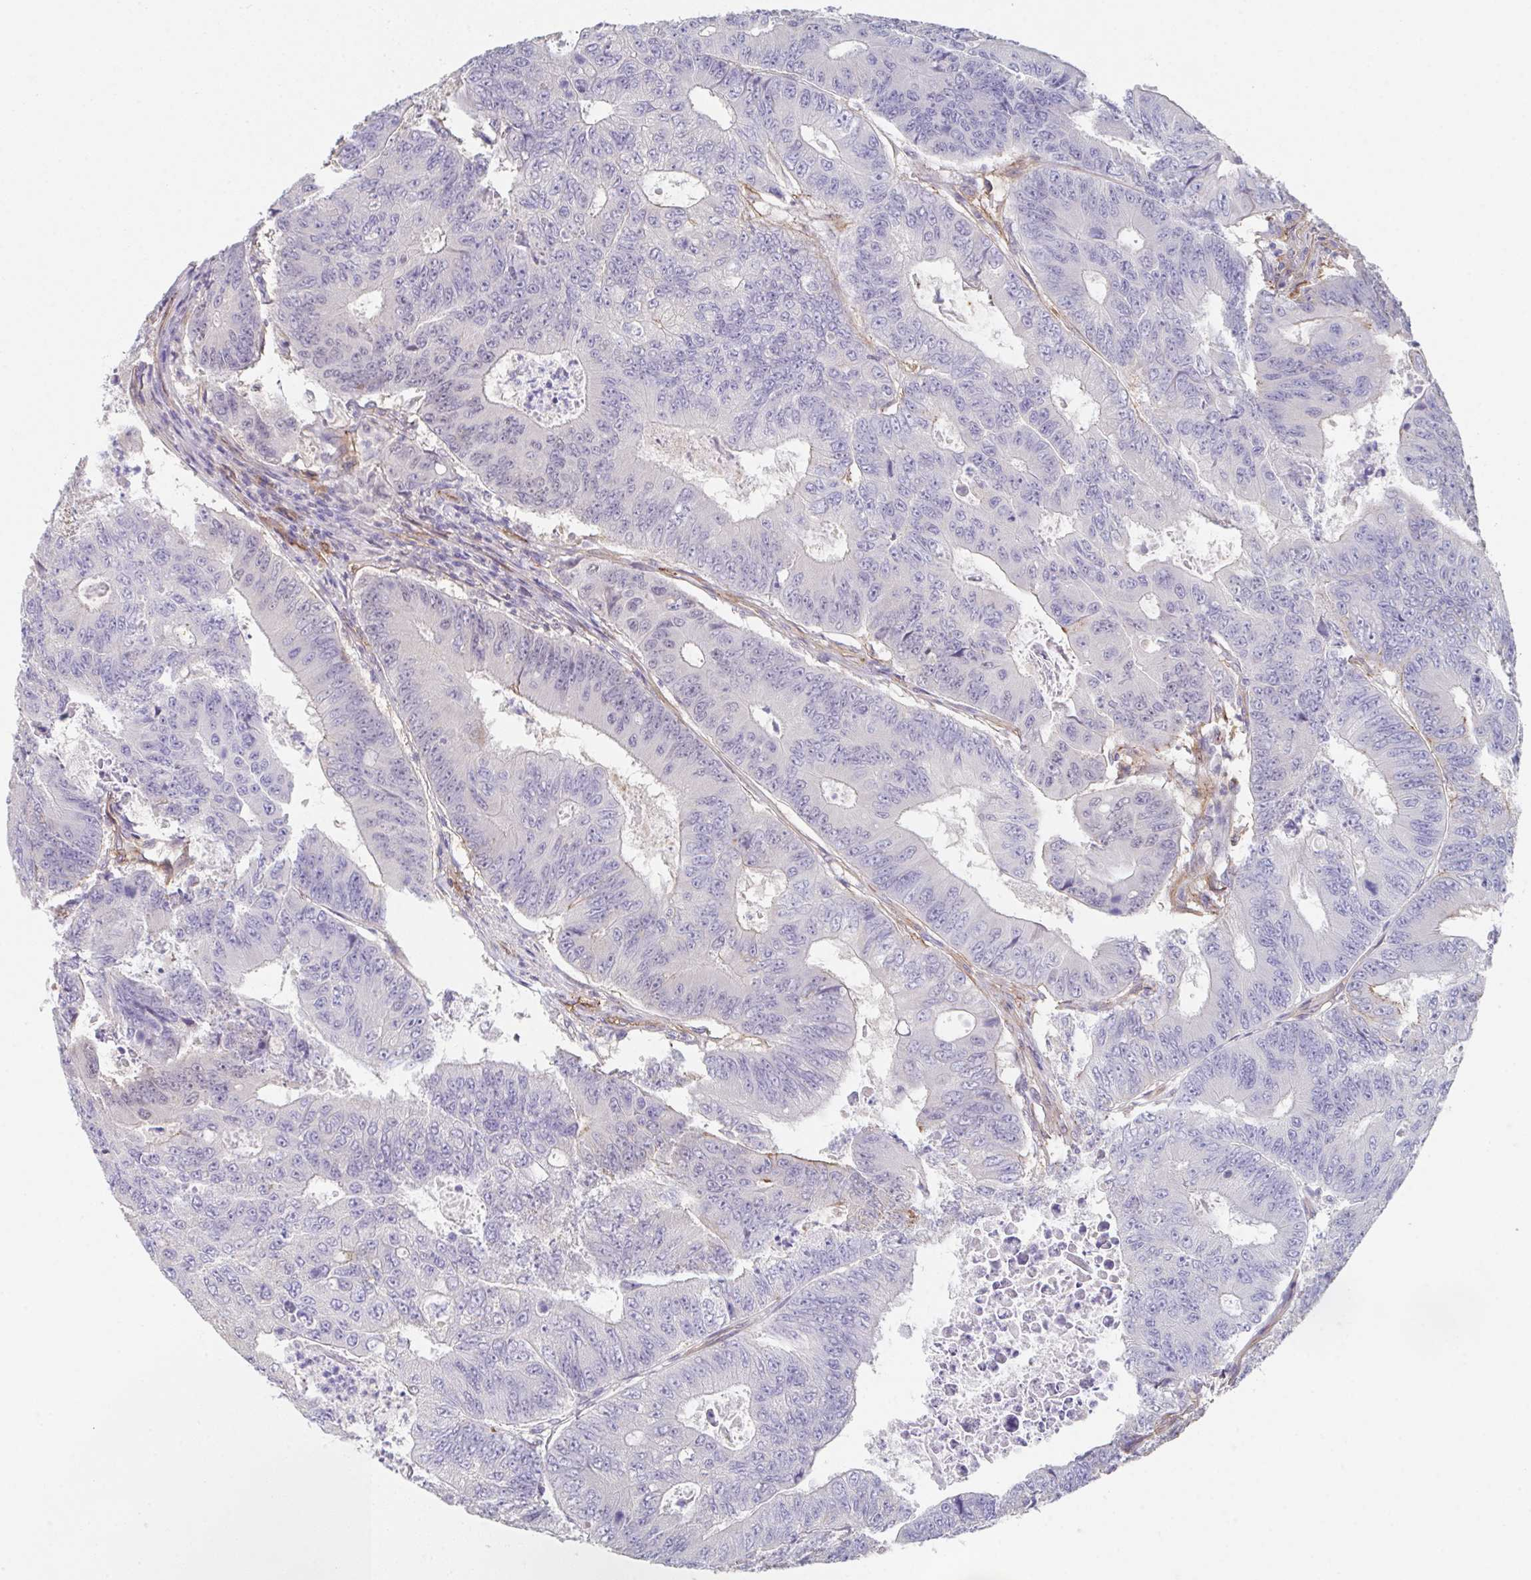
{"staining": {"intensity": "negative", "quantity": "none", "location": "none"}, "tissue": "colorectal cancer", "cell_type": "Tumor cells", "image_type": "cancer", "snomed": [{"axis": "morphology", "description": "Adenocarcinoma, NOS"}, {"axis": "topography", "description": "Colon"}], "caption": "Tumor cells are negative for brown protein staining in colorectal cancer. (Stains: DAB (3,3'-diaminobenzidine) IHC with hematoxylin counter stain, Microscopy: brightfield microscopy at high magnification).", "gene": "DBN1", "patient": {"sex": "female", "age": 48}}